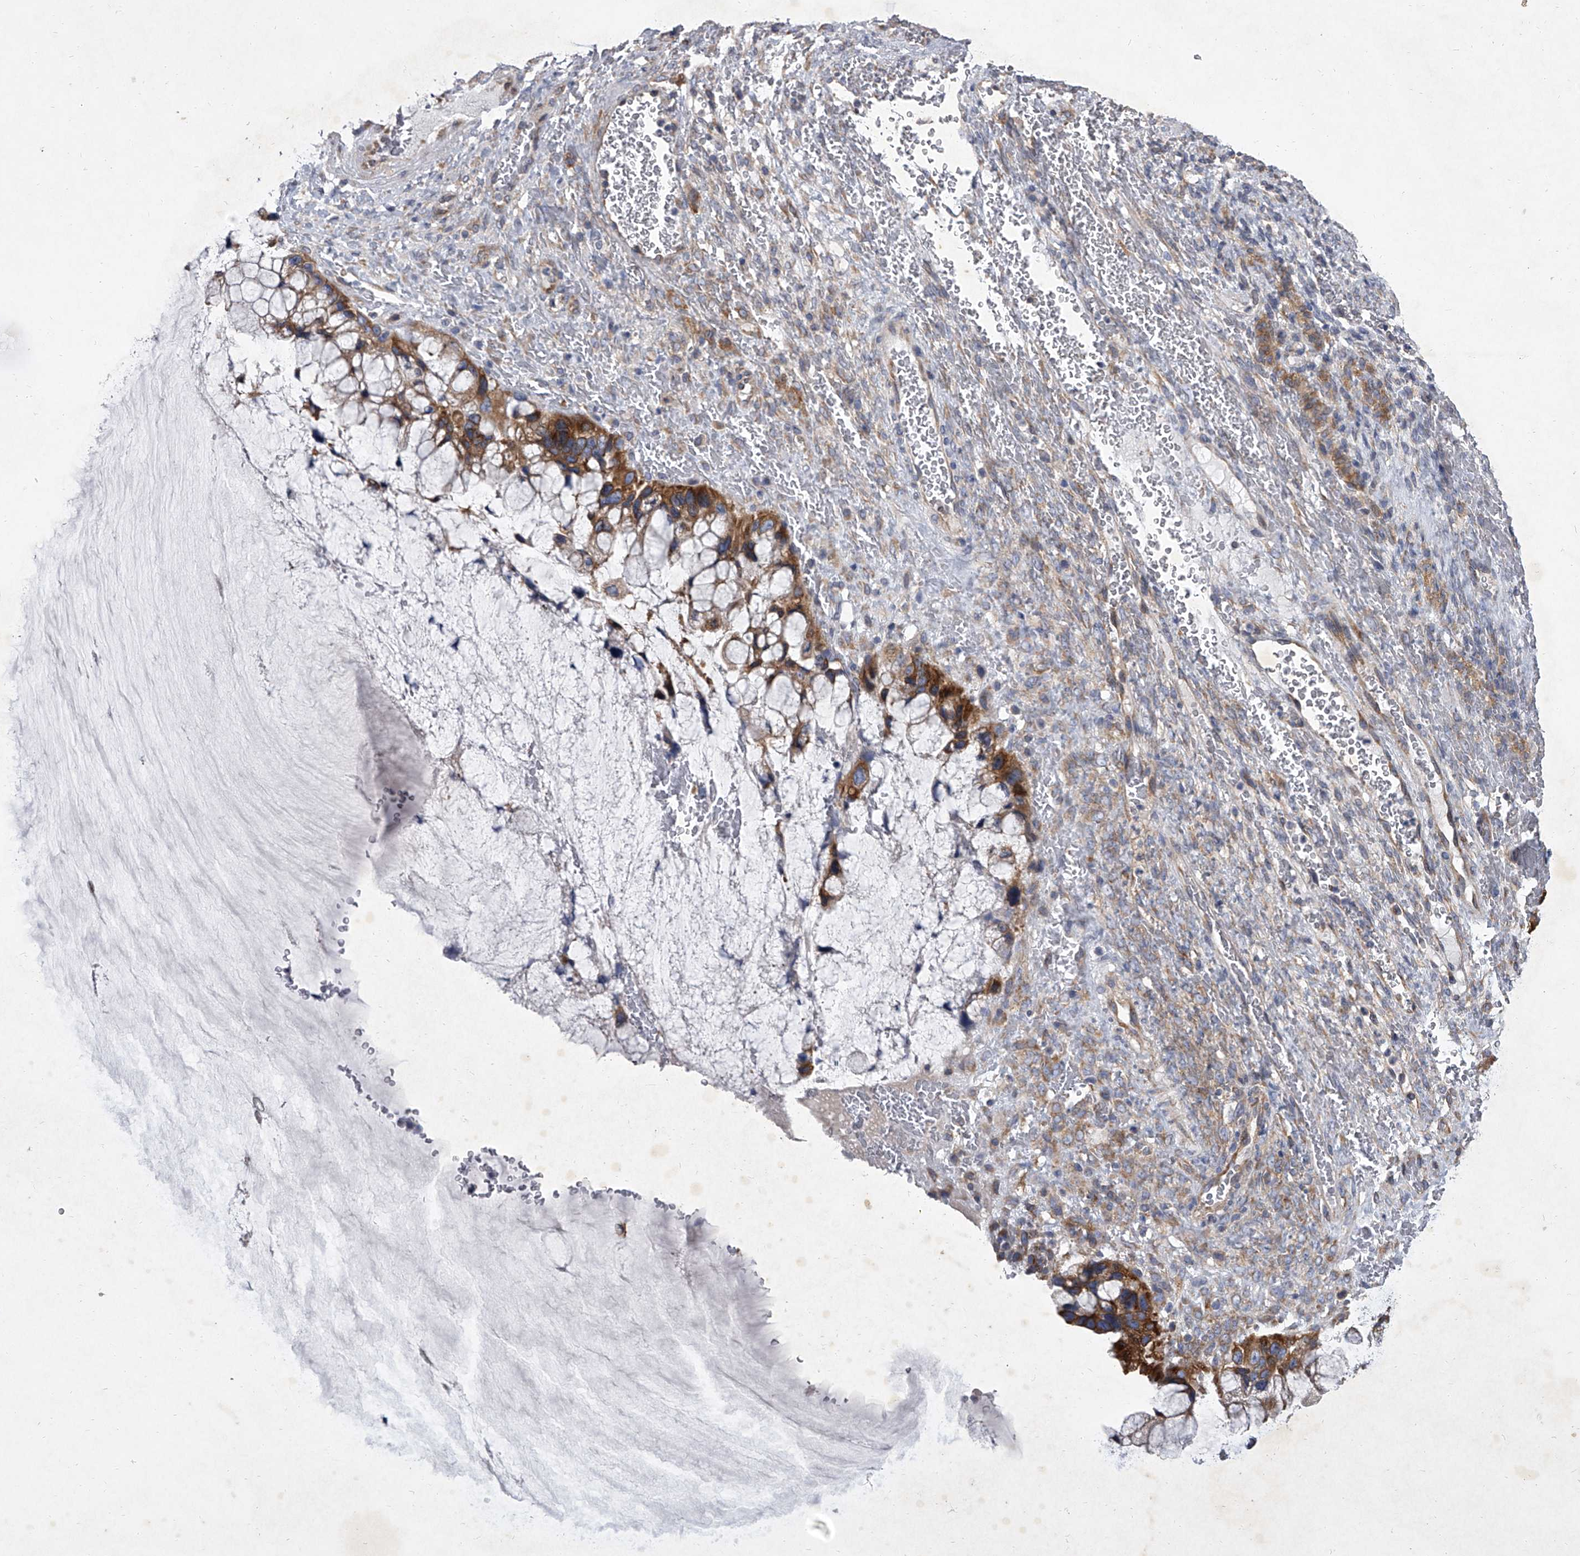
{"staining": {"intensity": "moderate", "quantity": ">75%", "location": "cytoplasmic/membranous"}, "tissue": "ovarian cancer", "cell_type": "Tumor cells", "image_type": "cancer", "snomed": [{"axis": "morphology", "description": "Cystadenocarcinoma, mucinous, NOS"}, {"axis": "topography", "description": "Ovary"}], "caption": "Protein staining demonstrates moderate cytoplasmic/membranous staining in approximately >75% of tumor cells in ovarian mucinous cystadenocarcinoma. Nuclei are stained in blue.", "gene": "EIF2S2", "patient": {"sex": "female", "age": 37}}